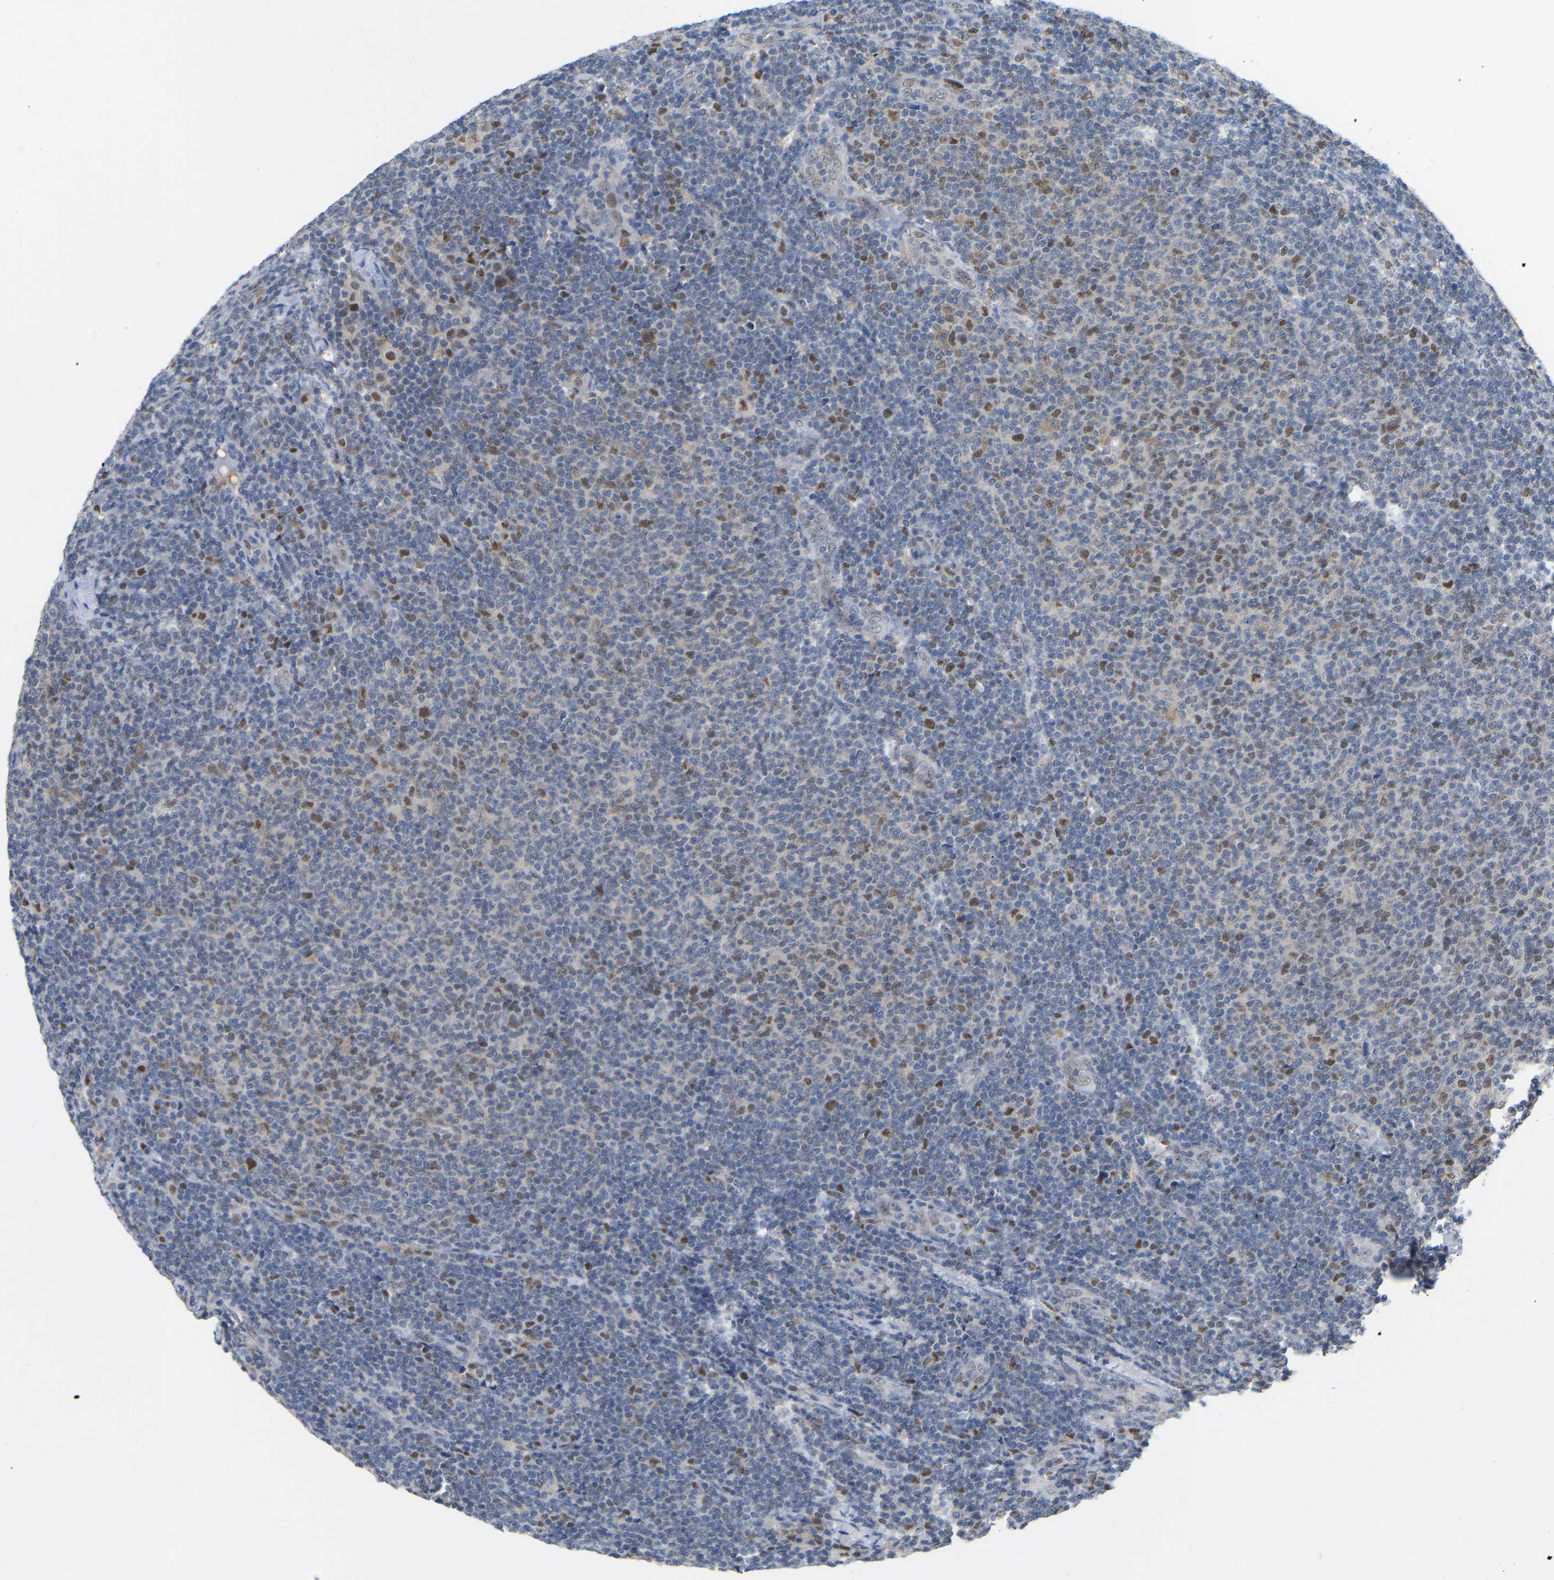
{"staining": {"intensity": "moderate", "quantity": "<25%", "location": "nuclear"}, "tissue": "lymphoma", "cell_type": "Tumor cells", "image_type": "cancer", "snomed": [{"axis": "morphology", "description": "Malignant lymphoma, non-Hodgkin's type, Low grade"}, {"axis": "topography", "description": "Lymph node"}], "caption": "DAB immunohistochemical staining of human lymphoma shows moderate nuclear protein expression in approximately <25% of tumor cells.", "gene": "KLRG2", "patient": {"sex": "male", "age": 66}}